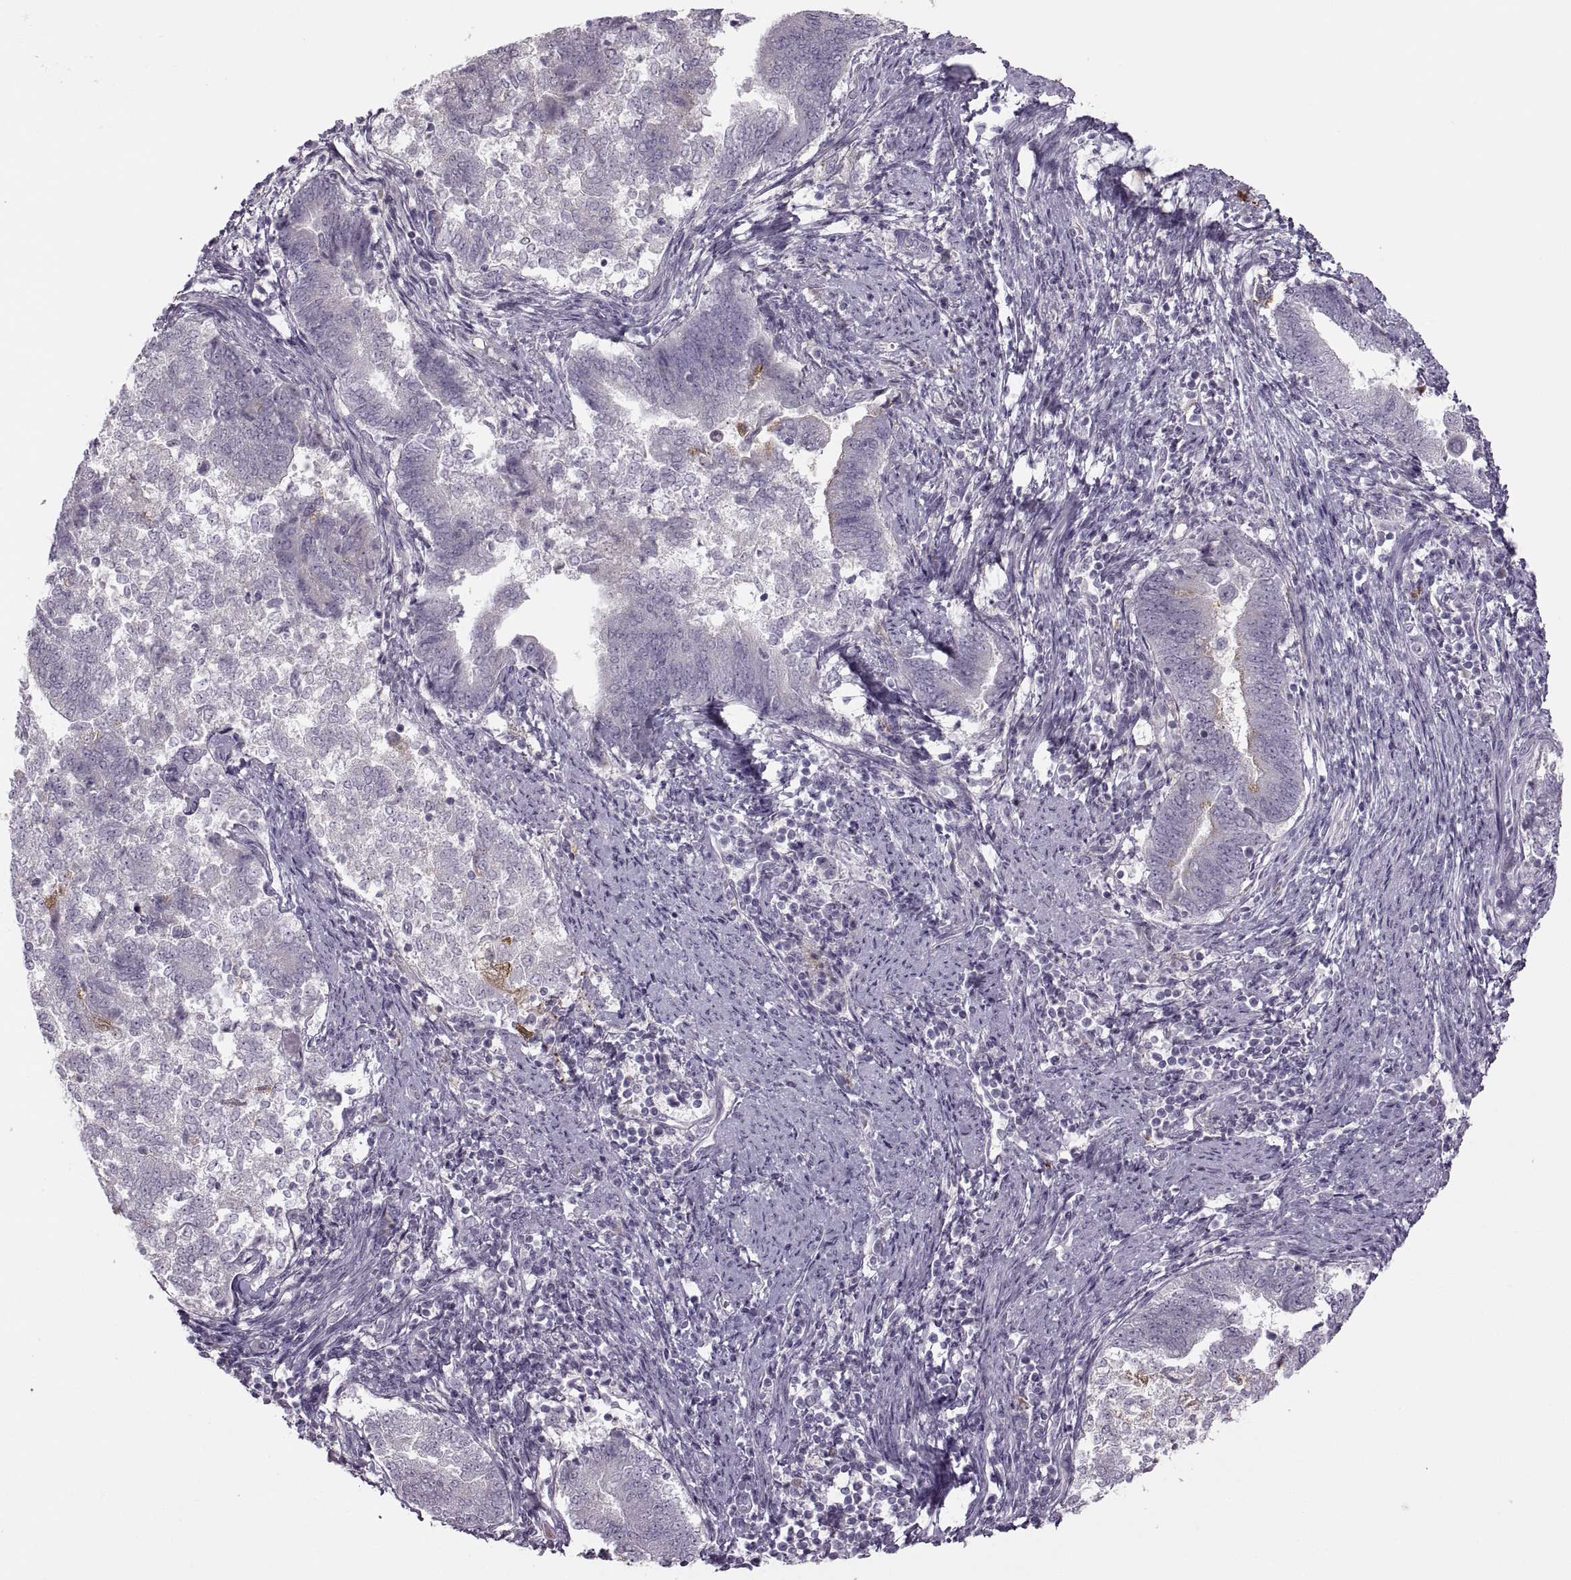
{"staining": {"intensity": "moderate", "quantity": "<25%", "location": "cytoplasmic/membranous"}, "tissue": "endometrial cancer", "cell_type": "Tumor cells", "image_type": "cancer", "snomed": [{"axis": "morphology", "description": "Adenocarcinoma, NOS"}, {"axis": "topography", "description": "Endometrium"}], "caption": "This micrograph shows adenocarcinoma (endometrial) stained with immunohistochemistry to label a protein in brown. The cytoplasmic/membranous of tumor cells show moderate positivity for the protein. Nuclei are counter-stained blue.", "gene": "H2AP", "patient": {"sex": "female", "age": 65}}